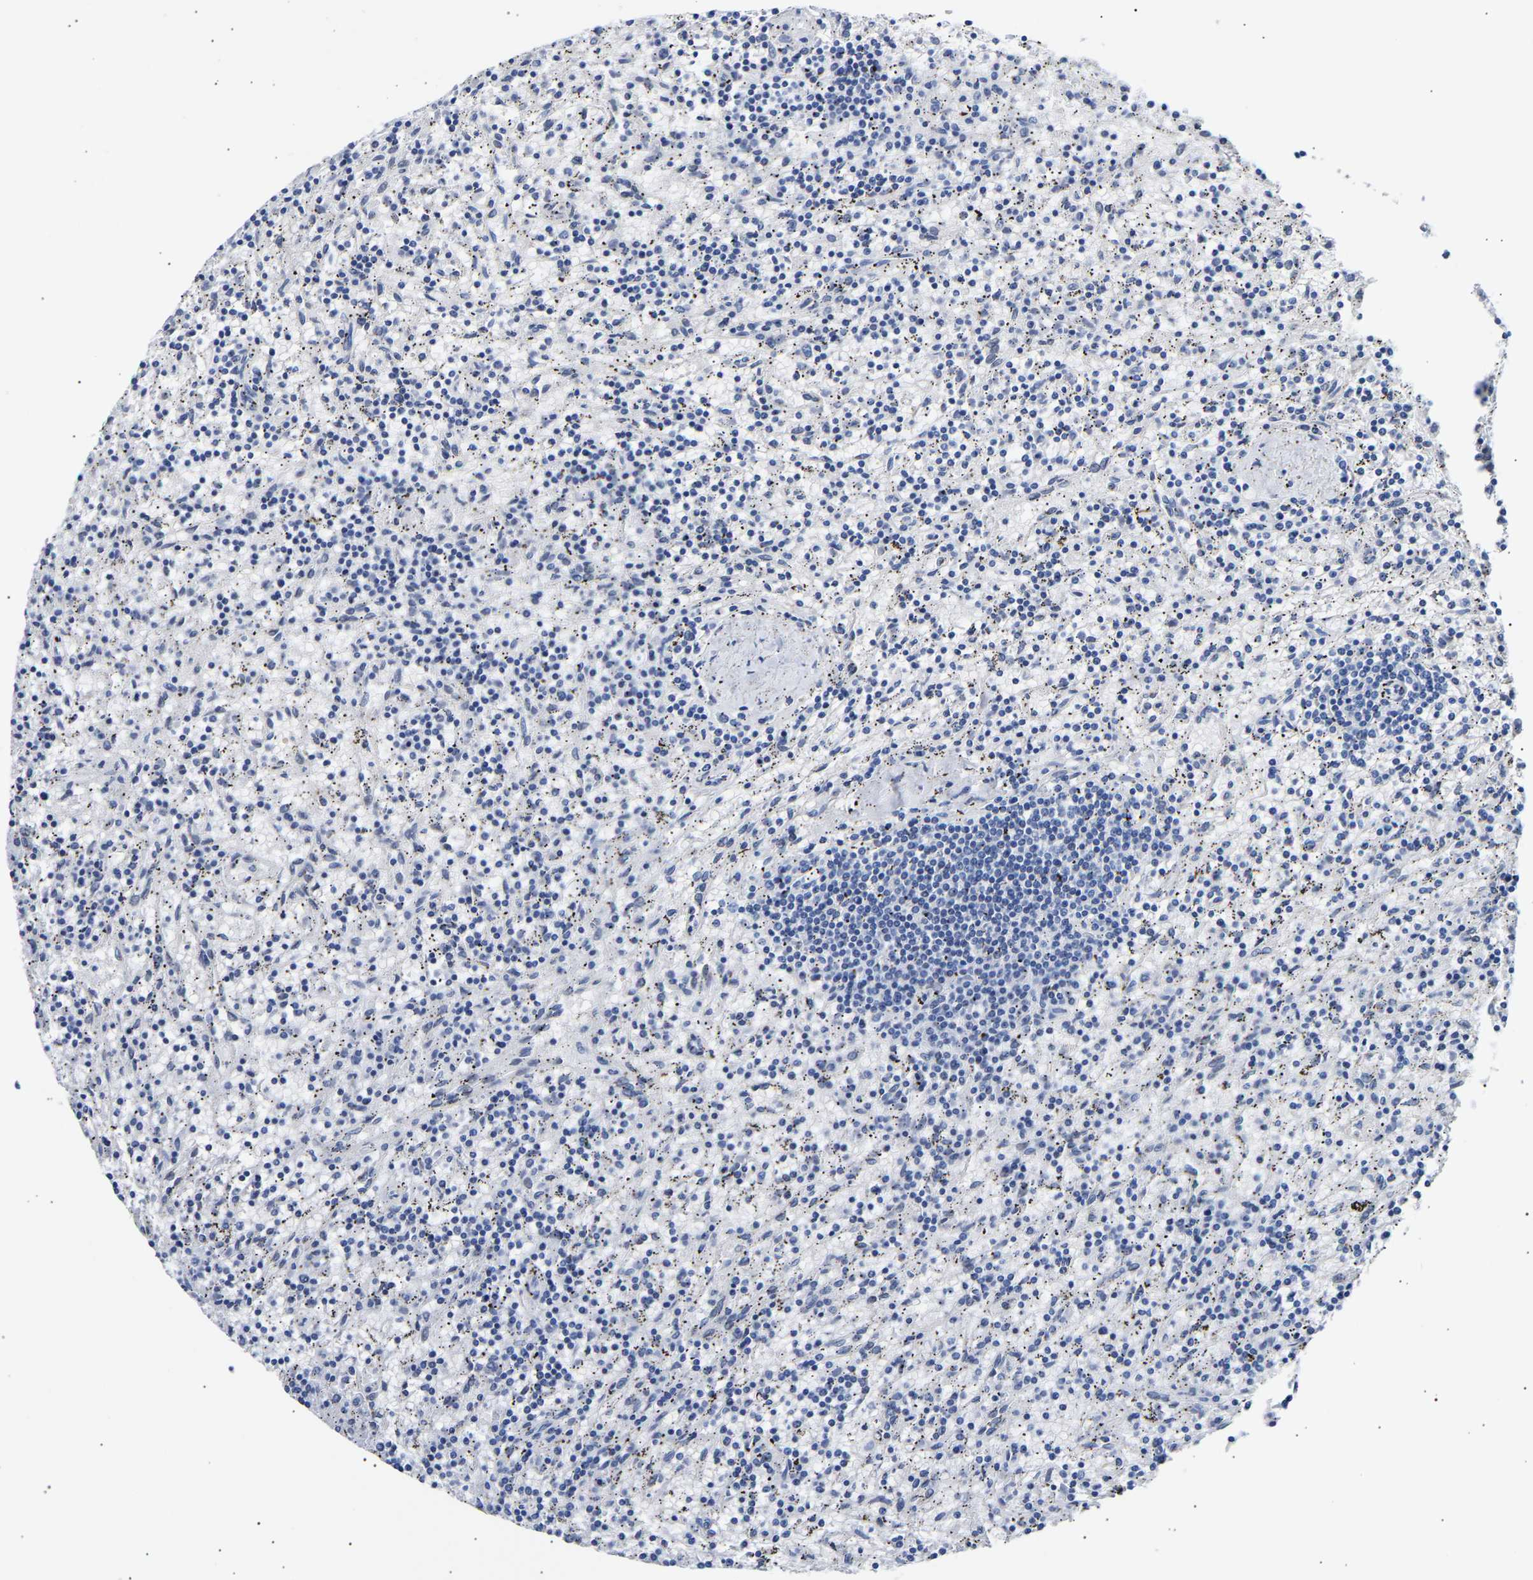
{"staining": {"intensity": "negative", "quantity": "none", "location": "none"}, "tissue": "lymphoma", "cell_type": "Tumor cells", "image_type": "cancer", "snomed": [{"axis": "morphology", "description": "Malignant lymphoma, non-Hodgkin's type, Low grade"}, {"axis": "topography", "description": "Spleen"}], "caption": "Protein analysis of lymphoma demonstrates no significant expression in tumor cells. Nuclei are stained in blue.", "gene": "IGFBP7", "patient": {"sex": "male", "age": 76}}